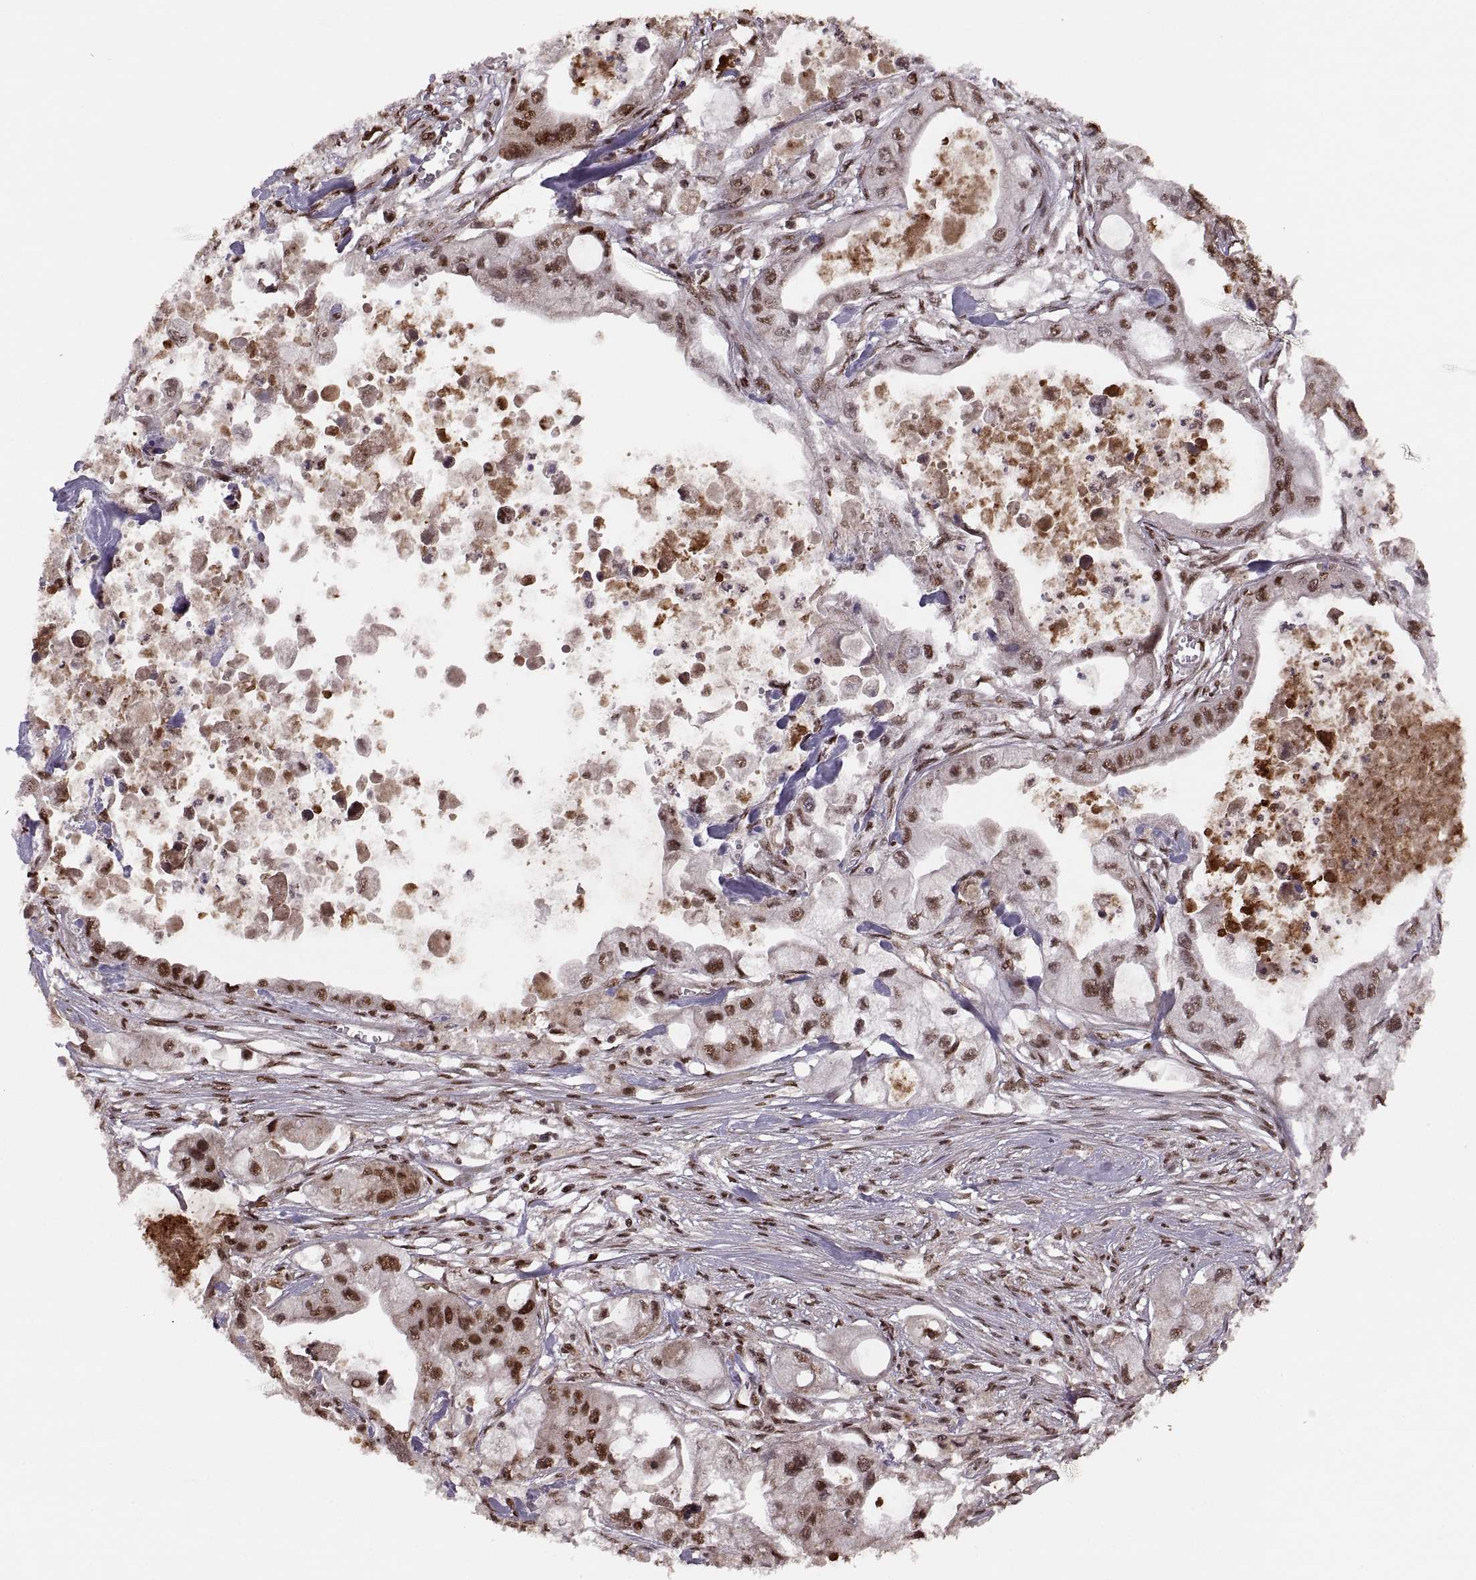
{"staining": {"intensity": "moderate", "quantity": "25%-75%", "location": "cytoplasmic/membranous,nuclear"}, "tissue": "pancreatic cancer", "cell_type": "Tumor cells", "image_type": "cancer", "snomed": [{"axis": "morphology", "description": "Adenocarcinoma, NOS"}, {"axis": "topography", "description": "Pancreas"}], "caption": "Brown immunohistochemical staining in human pancreatic cancer (adenocarcinoma) demonstrates moderate cytoplasmic/membranous and nuclear positivity in about 25%-75% of tumor cells. The protein is shown in brown color, while the nuclei are stained blue.", "gene": "RFT1", "patient": {"sex": "male", "age": 70}}